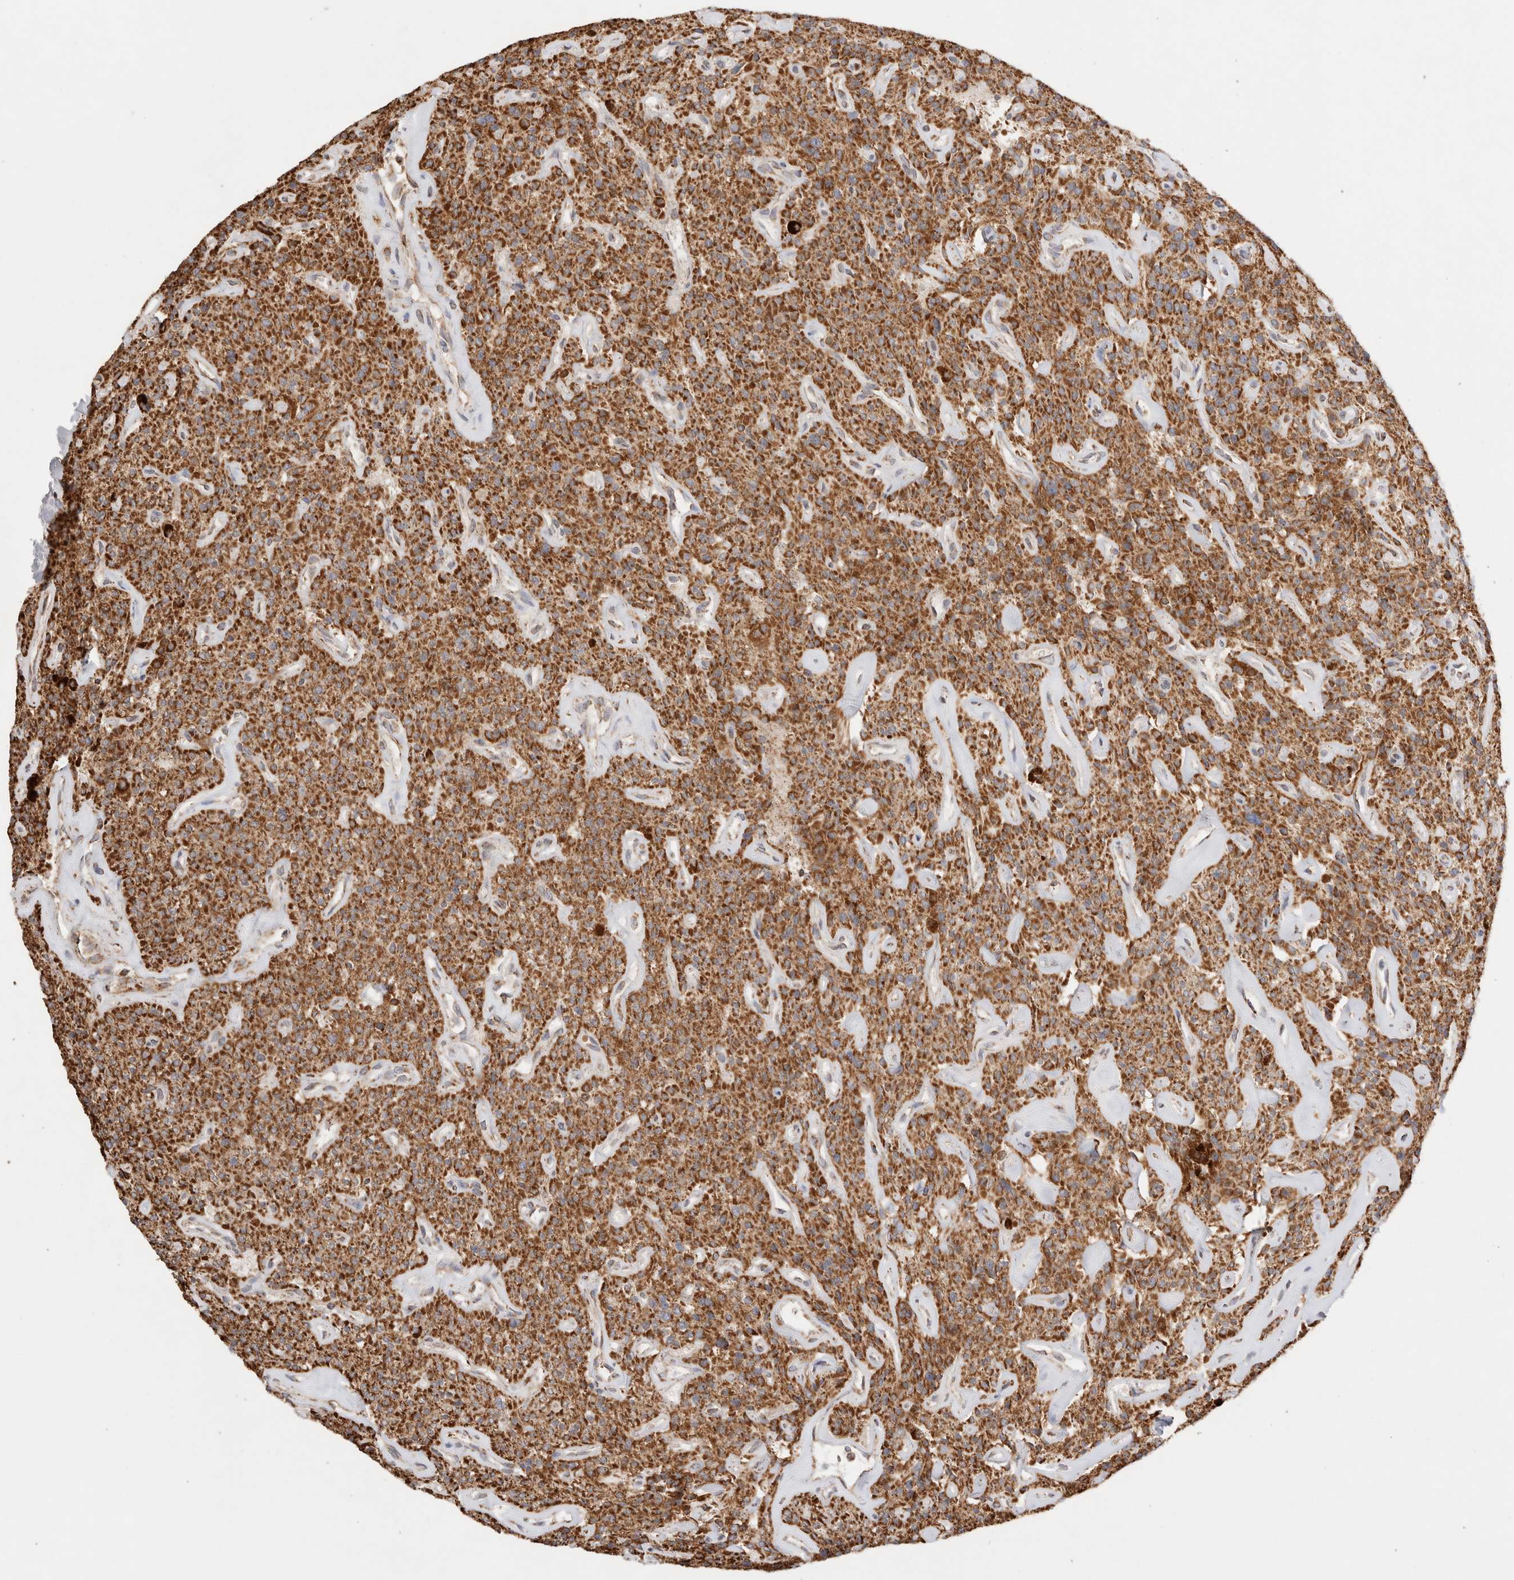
{"staining": {"intensity": "strong", "quantity": ">75%", "location": "cytoplasmic/membranous"}, "tissue": "parathyroid gland", "cell_type": "Glandular cells", "image_type": "normal", "snomed": [{"axis": "morphology", "description": "Normal tissue, NOS"}, {"axis": "topography", "description": "Parathyroid gland"}], "caption": "Brown immunohistochemical staining in normal human parathyroid gland shows strong cytoplasmic/membranous positivity in approximately >75% of glandular cells.", "gene": "TMPPE", "patient": {"sex": "male", "age": 46}}